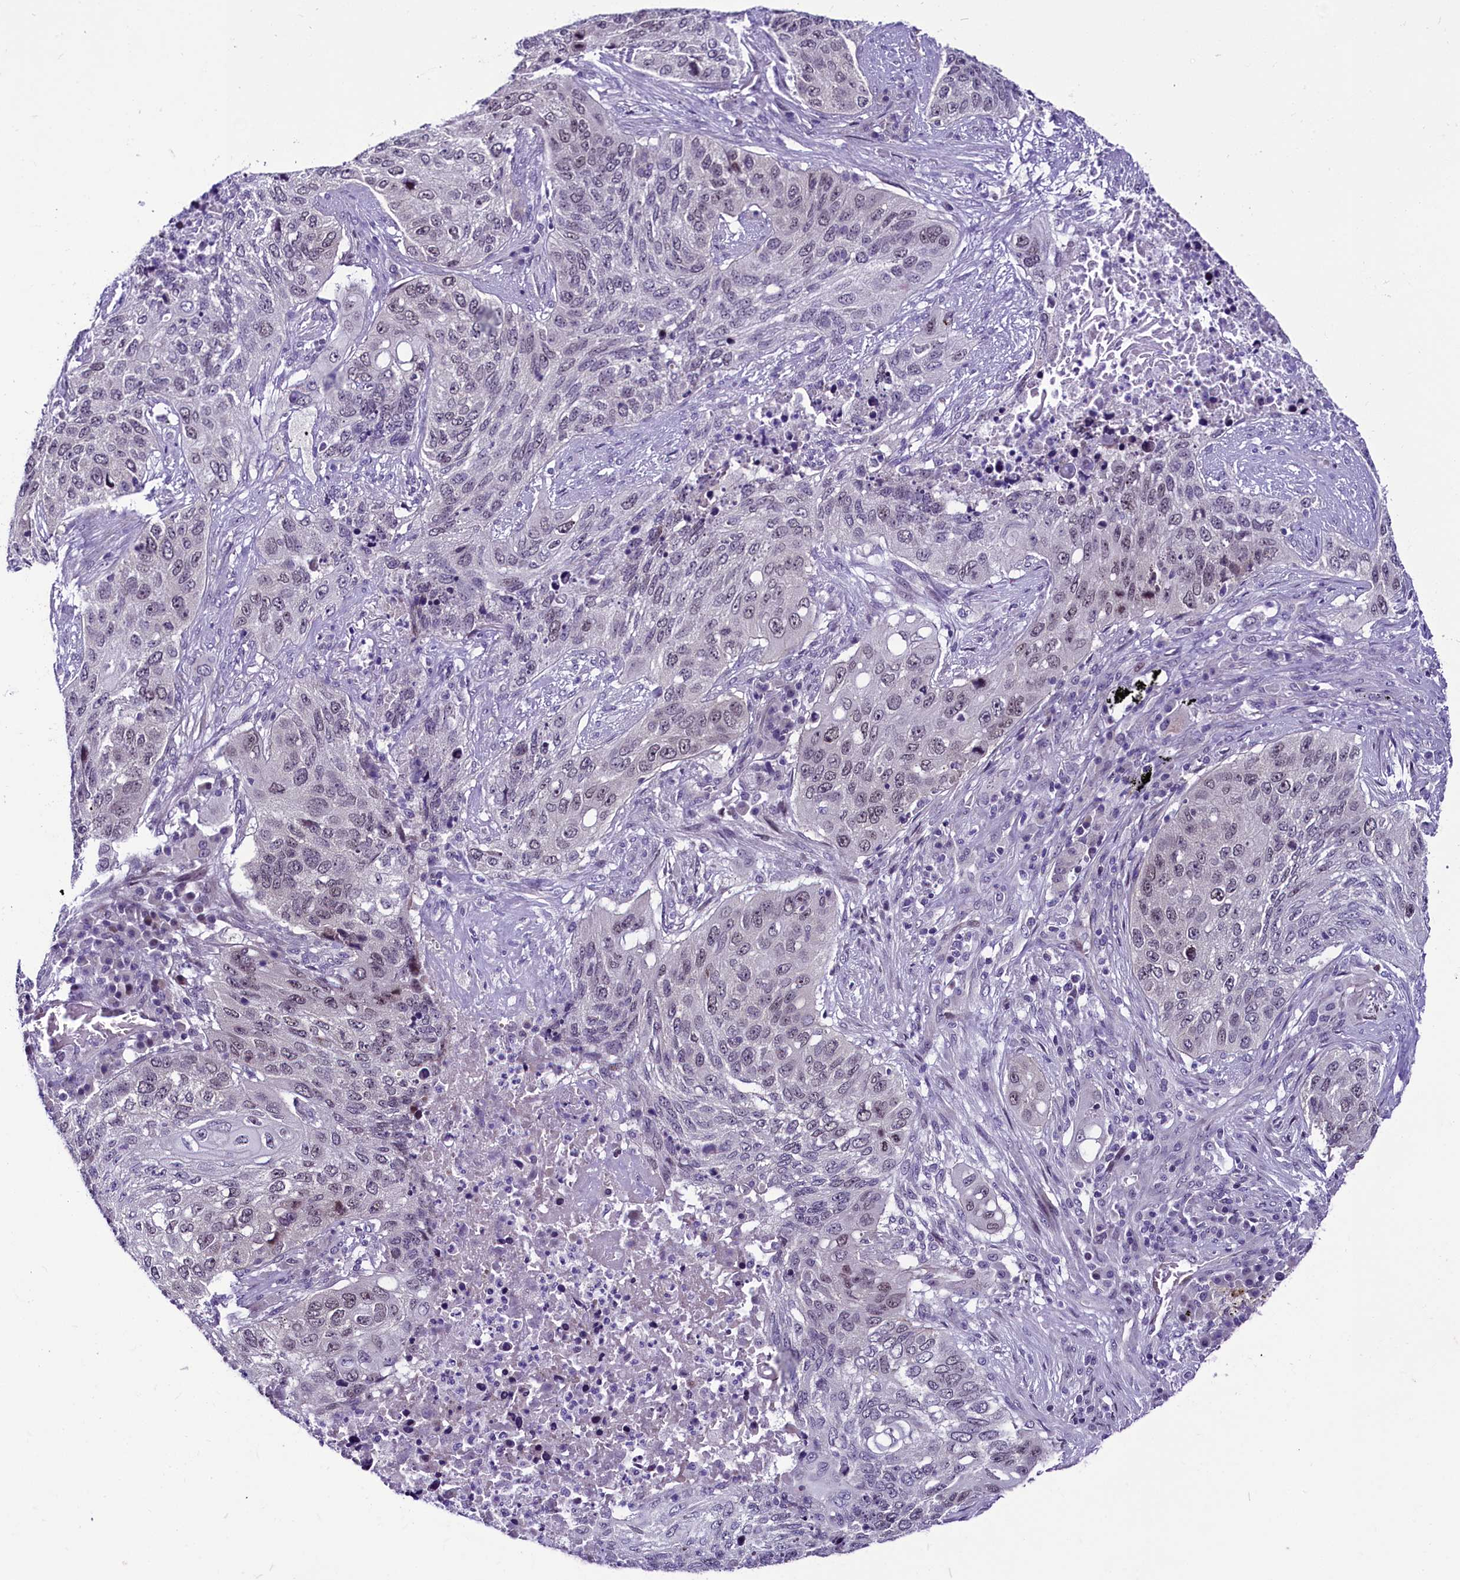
{"staining": {"intensity": "negative", "quantity": "none", "location": "none"}, "tissue": "lung cancer", "cell_type": "Tumor cells", "image_type": "cancer", "snomed": [{"axis": "morphology", "description": "Squamous cell carcinoma, NOS"}, {"axis": "topography", "description": "Lung"}], "caption": "Protein analysis of squamous cell carcinoma (lung) exhibits no significant staining in tumor cells.", "gene": "CCDC106", "patient": {"sex": "female", "age": 63}}